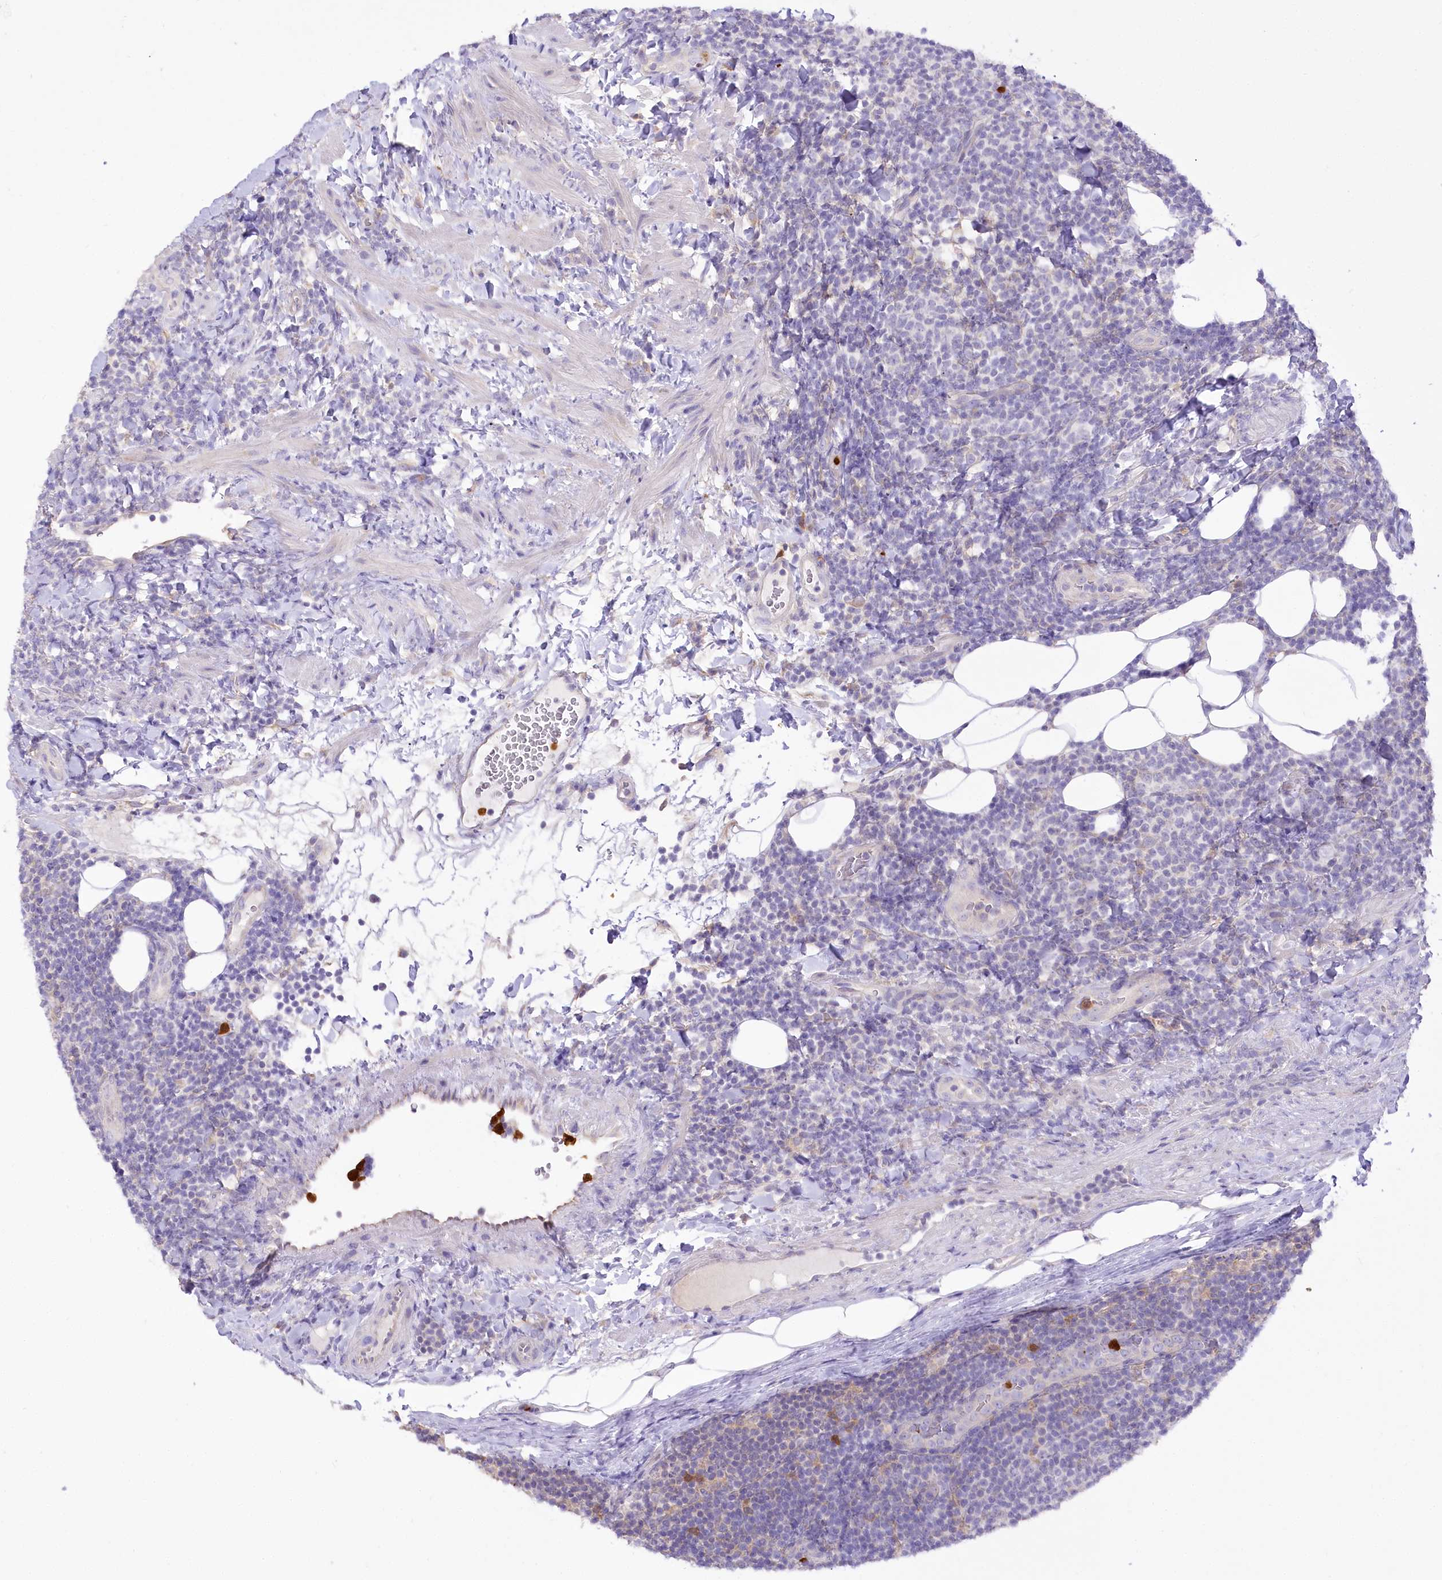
{"staining": {"intensity": "negative", "quantity": "none", "location": "none"}, "tissue": "lymphoma", "cell_type": "Tumor cells", "image_type": "cancer", "snomed": [{"axis": "morphology", "description": "Malignant lymphoma, non-Hodgkin's type, Low grade"}, {"axis": "topography", "description": "Lymph node"}], "caption": "Image shows no significant protein positivity in tumor cells of malignant lymphoma, non-Hodgkin's type (low-grade).", "gene": "DPYD", "patient": {"sex": "male", "age": 66}}